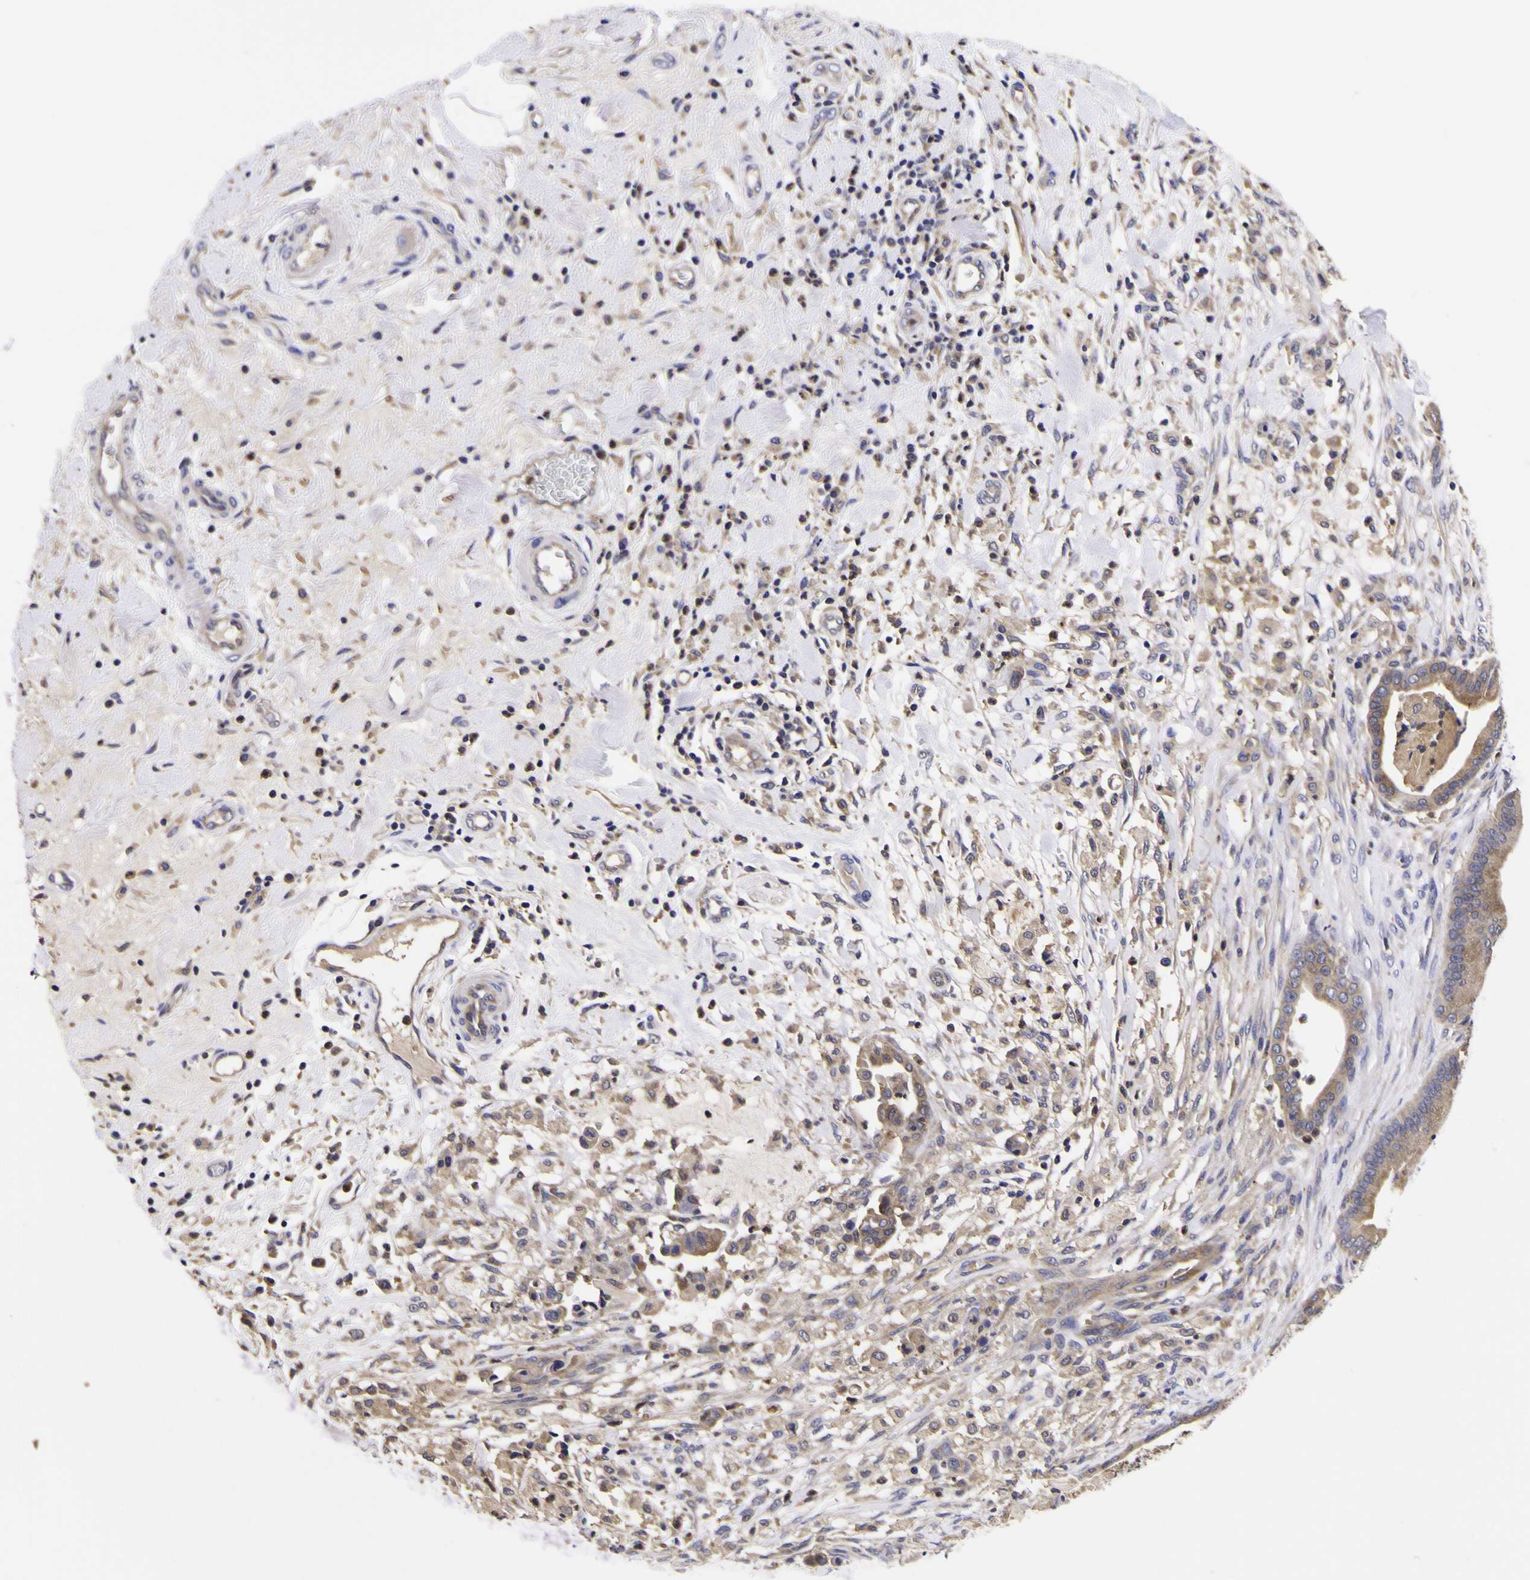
{"staining": {"intensity": "weak", "quantity": ">75%", "location": "cytoplasmic/membranous"}, "tissue": "pancreatic cancer", "cell_type": "Tumor cells", "image_type": "cancer", "snomed": [{"axis": "morphology", "description": "Adenocarcinoma, NOS"}, {"axis": "topography", "description": "Pancreas"}], "caption": "The micrograph shows immunohistochemical staining of pancreatic cancer. There is weak cytoplasmic/membranous expression is appreciated in about >75% of tumor cells.", "gene": "MAPK14", "patient": {"sex": "male", "age": 63}}